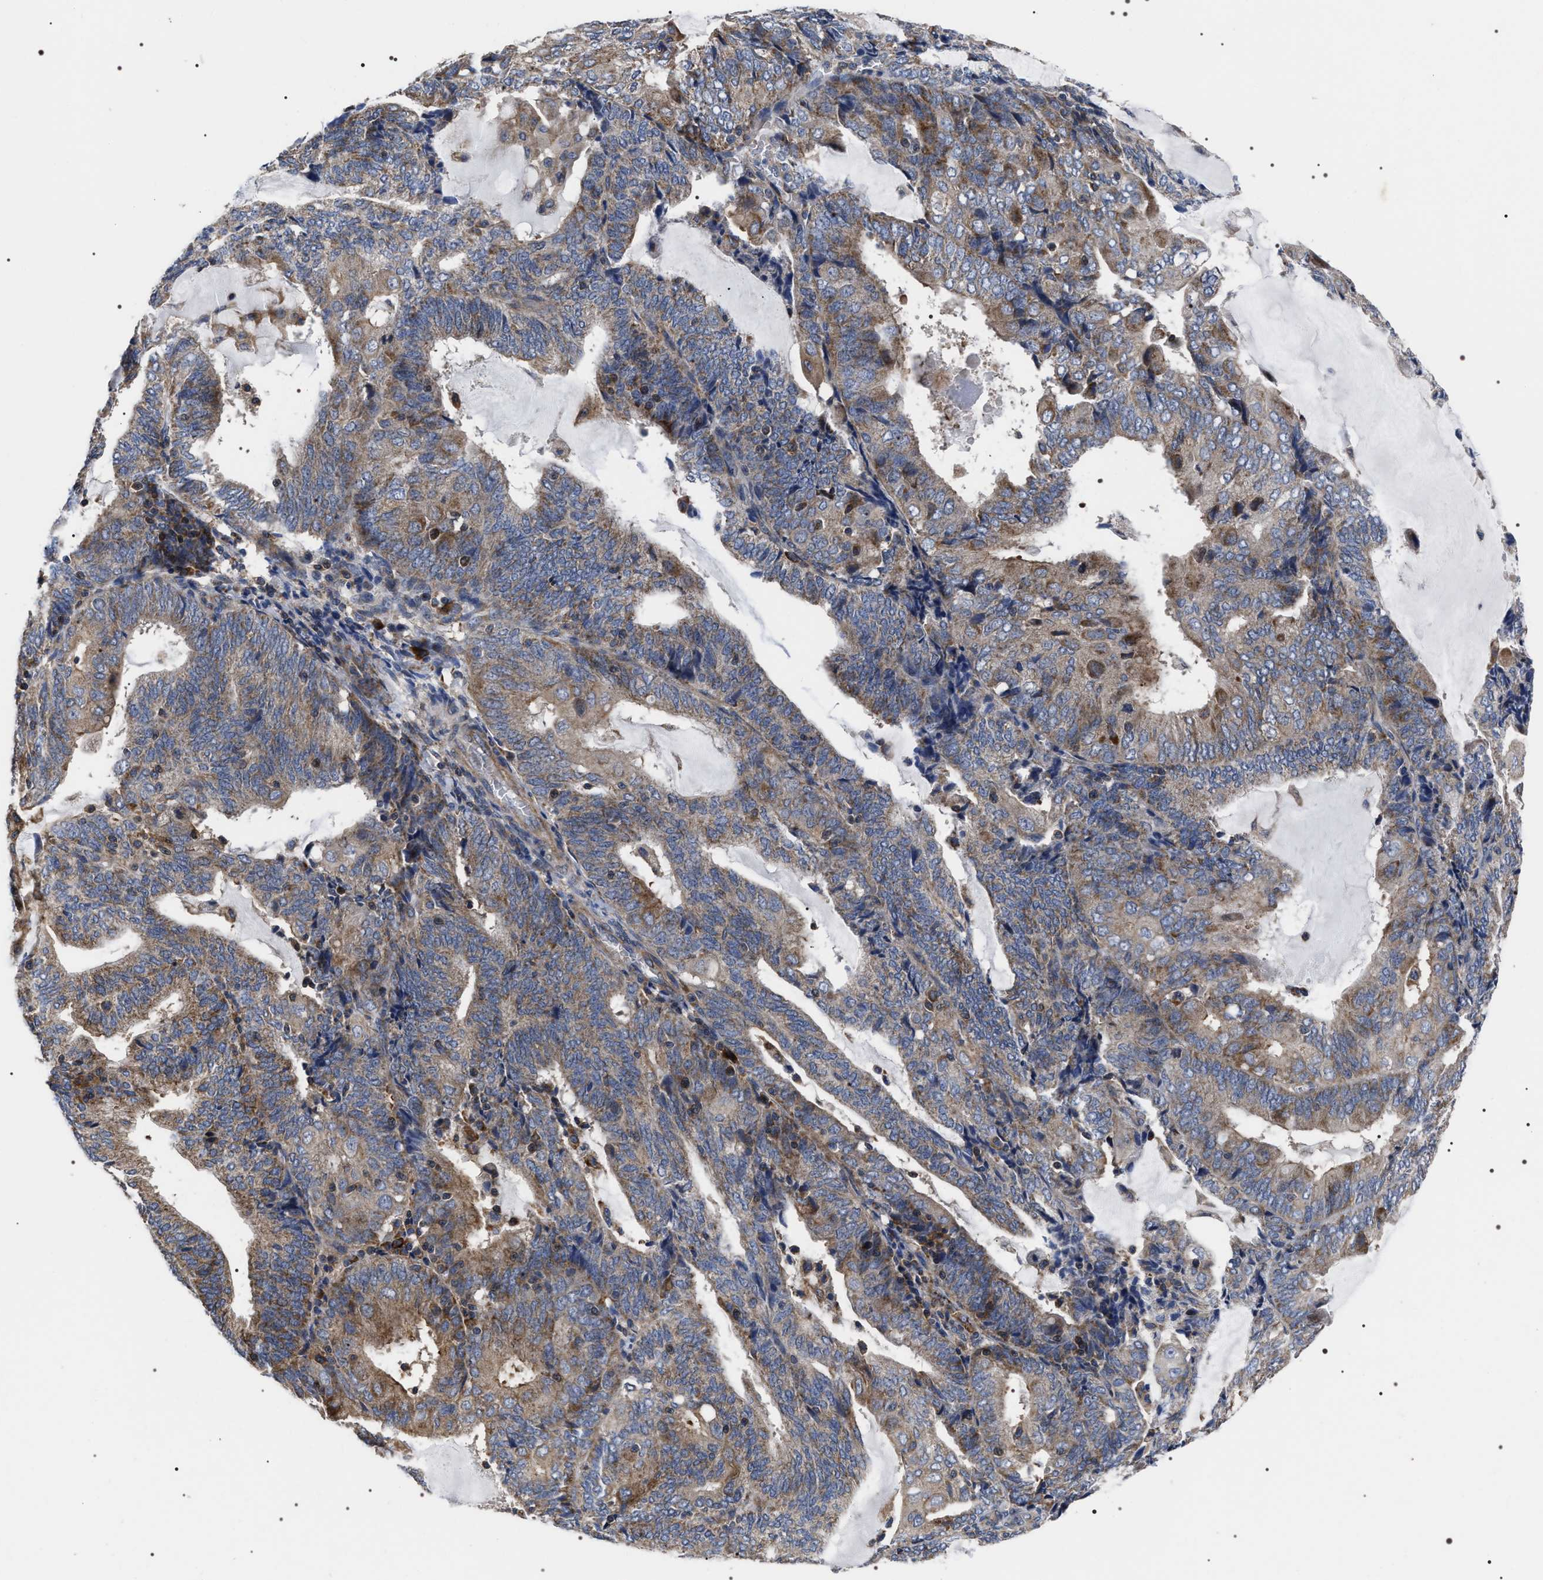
{"staining": {"intensity": "weak", "quantity": "25%-75%", "location": "cytoplasmic/membranous"}, "tissue": "endometrial cancer", "cell_type": "Tumor cells", "image_type": "cancer", "snomed": [{"axis": "morphology", "description": "Adenocarcinoma, NOS"}, {"axis": "topography", "description": "Endometrium"}], "caption": "Endometrial adenocarcinoma tissue exhibits weak cytoplasmic/membranous staining in about 25%-75% of tumor cells, visualized by immunohistochemistry. (DAB = brown stain, brightfield microscopy at high magnification).", "gene": "MIS18A", "patient": {"sex": "female", "age": 81}}